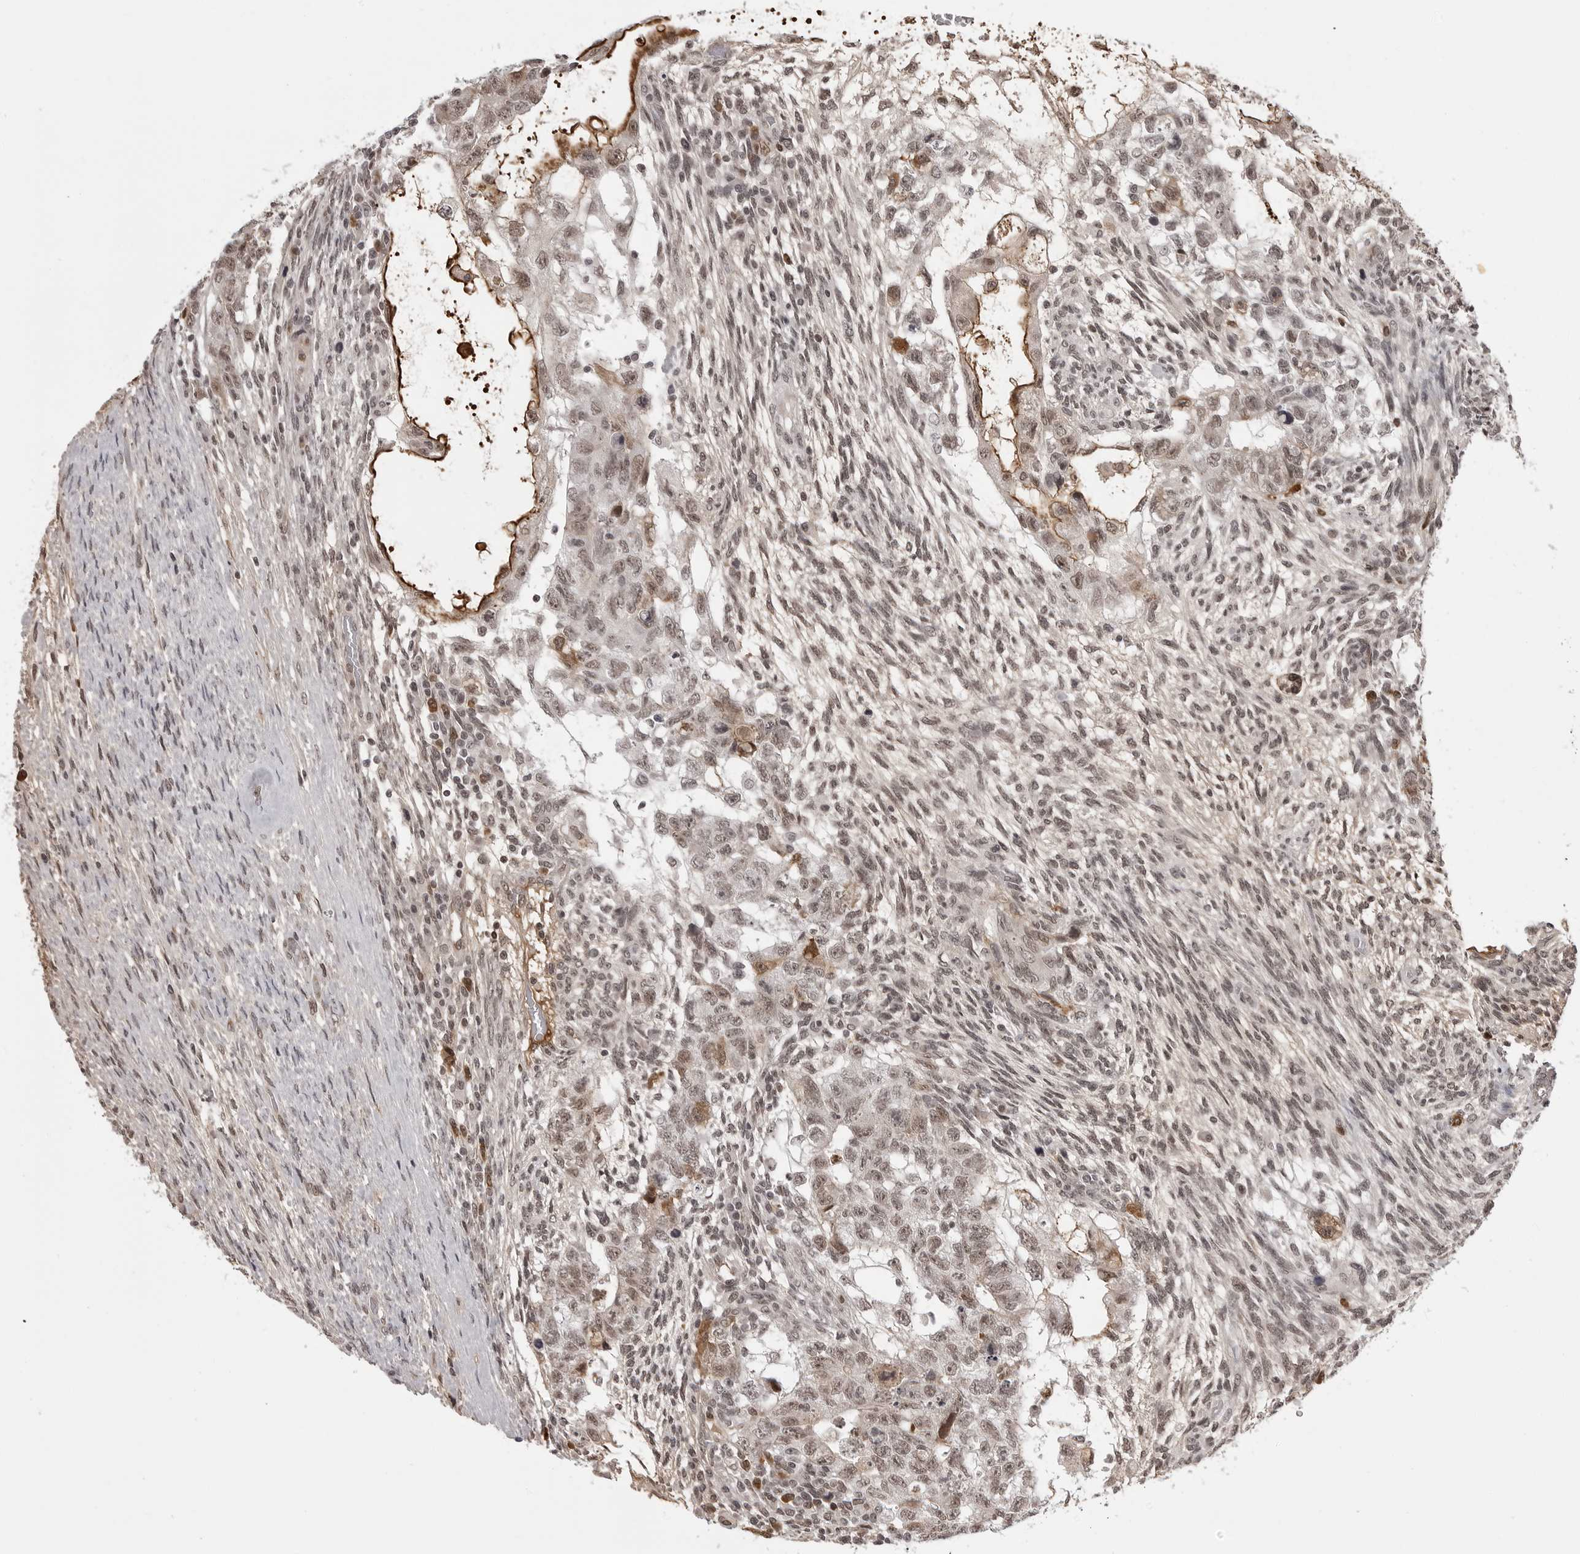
{"staining": {"intensity": "moderate", "quantity": ">75%", "location": "nuclear"}, "tissue": "testis cancer", "cell_type": "Tumor cells", "image_type": "cancer", "snomed": [{"axis": "morphology", "description": "Normal tissue, NOS"}, {"axis": "morphology", "description": "Carcinoma, Embryonal, NOS"}, {"axis": "topography", "description": "Testis"}], "caption": "Testis cancer (embryonal carcinoma) stained with a brown dye shows moderate nuclear positive staining in approximately >75% of tumor cells.", "gene": "PHF3", "patient": {"sex": "male", "age": 36}}